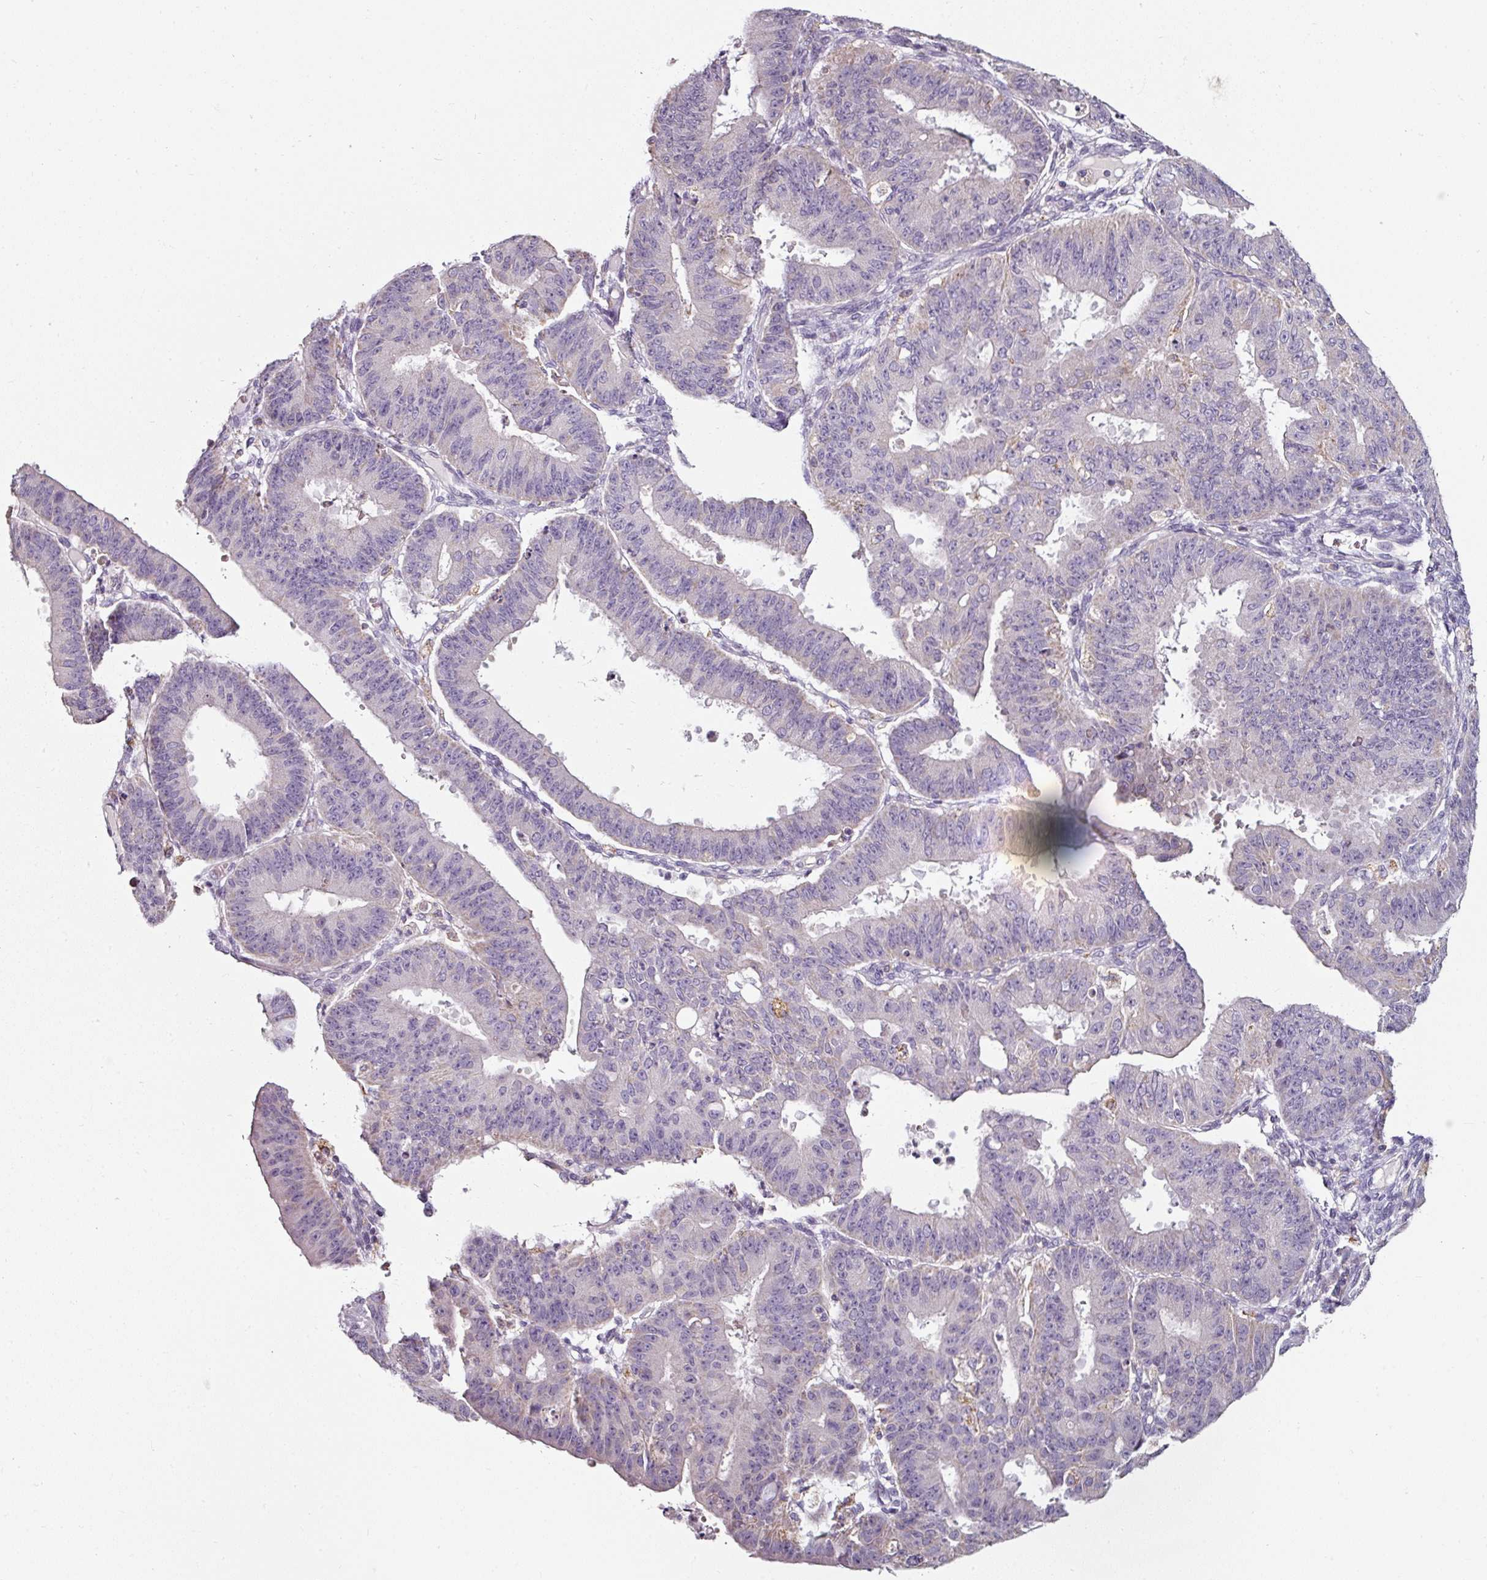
{"staining": {"intensity": "negative", "quantity": "none", "location": "none"}, "tissue": "ovarian cancer", "cell_type": "Tumor cells", "image_type": "cancer", "snomed": [{"axis": "morphology", "description": "Carcinoma, endometroid"}, {"axis": "topography", "description": "Appendix"}, {"axis": "topography", "description": "Ovary"}], "caption": "Immunohistochemical staining of ovarian cancer demonstrates no significant staining in tumor cells.", "gene": "CAP2", "patient": {"sex": "female", "age": 42}}